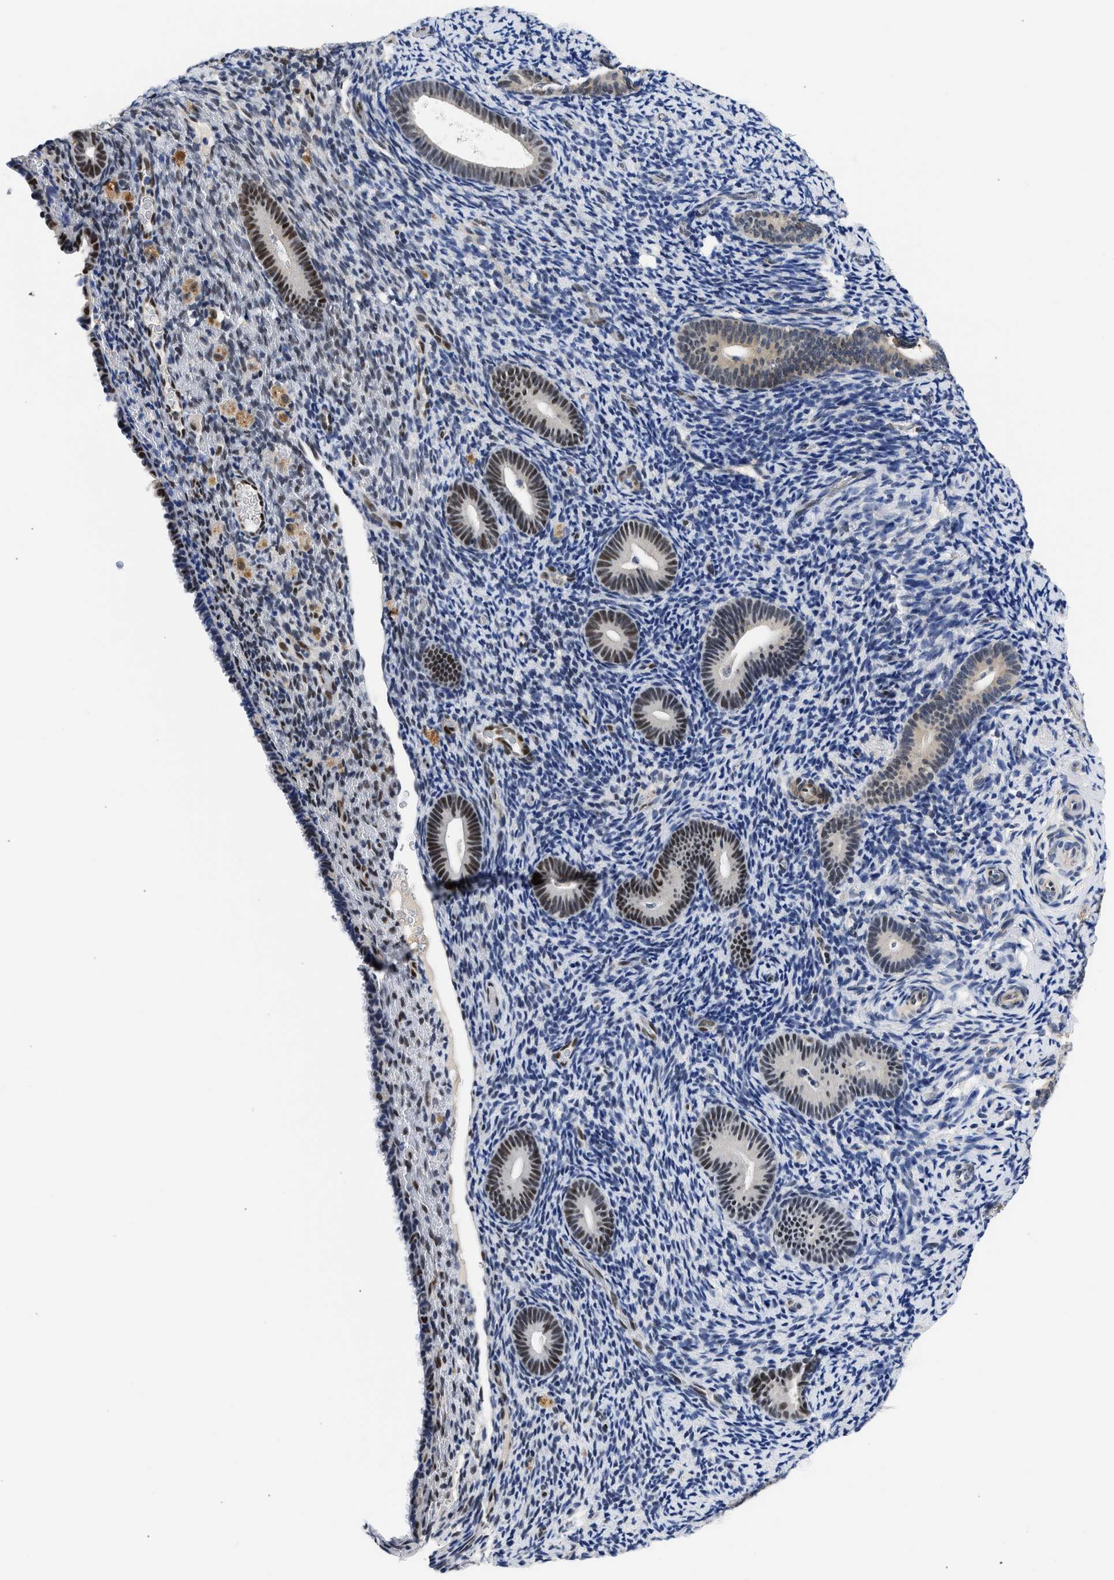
{"staining": {"intensity": "moderate", "quantity": "<25%", "location": "nuclear"}, "tissue": "endometrium", "cell_type": "Cells in endometrial stroma", "image_type": "normal", "snomed": [{"axis": "morphology", "description": "Normal tissue, NOS"}, {"axis": "topography", "description": "Endometrium"}], "caption": "Protein staining reveals moderate nuclear staining in about <25% of cells in endometrial stroma in normal endometrium. (brown staining indicates protein expression, while blue staining denotes nuclei).", "gene": "XPO5", "patient": {"sex": "female", "age": 51}}